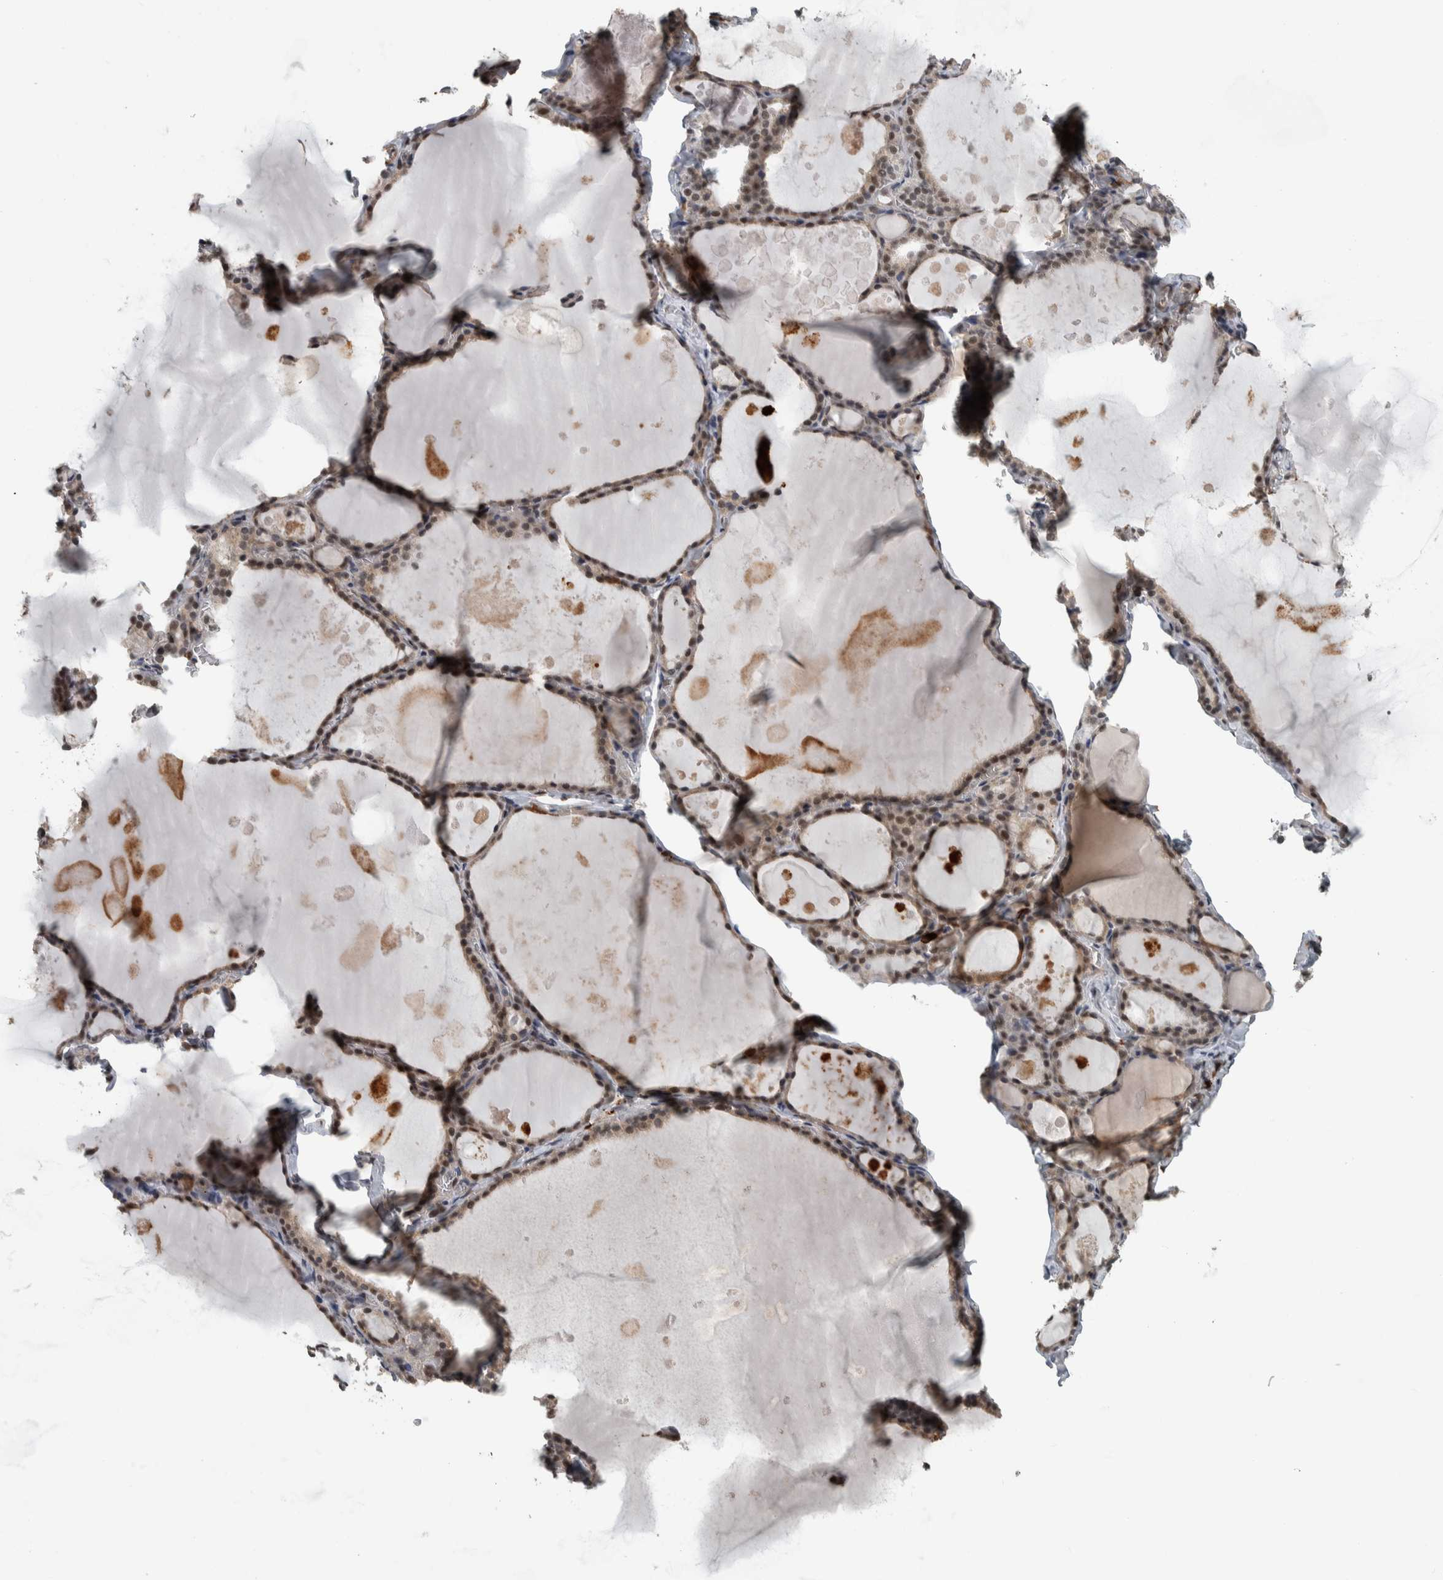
{"staining": {"intensity": "moderate", "quantity": ">75%", "location": "nuclear"}, "tissue": "thyroid gland", "cell_type": "Glandular cells", "image_type": "normal", "snomed": [{"axis": "morphology", "description": "Normal tissue, NOS"}, {"axis": "topography", "description": "Thyroid gland"}], "caption": "A micrograph showing moderate nuclear positivity in about >75% of glandular cells in normal thyroid gland, as visualized by brown immunohistochemical staining.", "gene": "DDX42", "patient": {"sex": "male", "age": 56}}